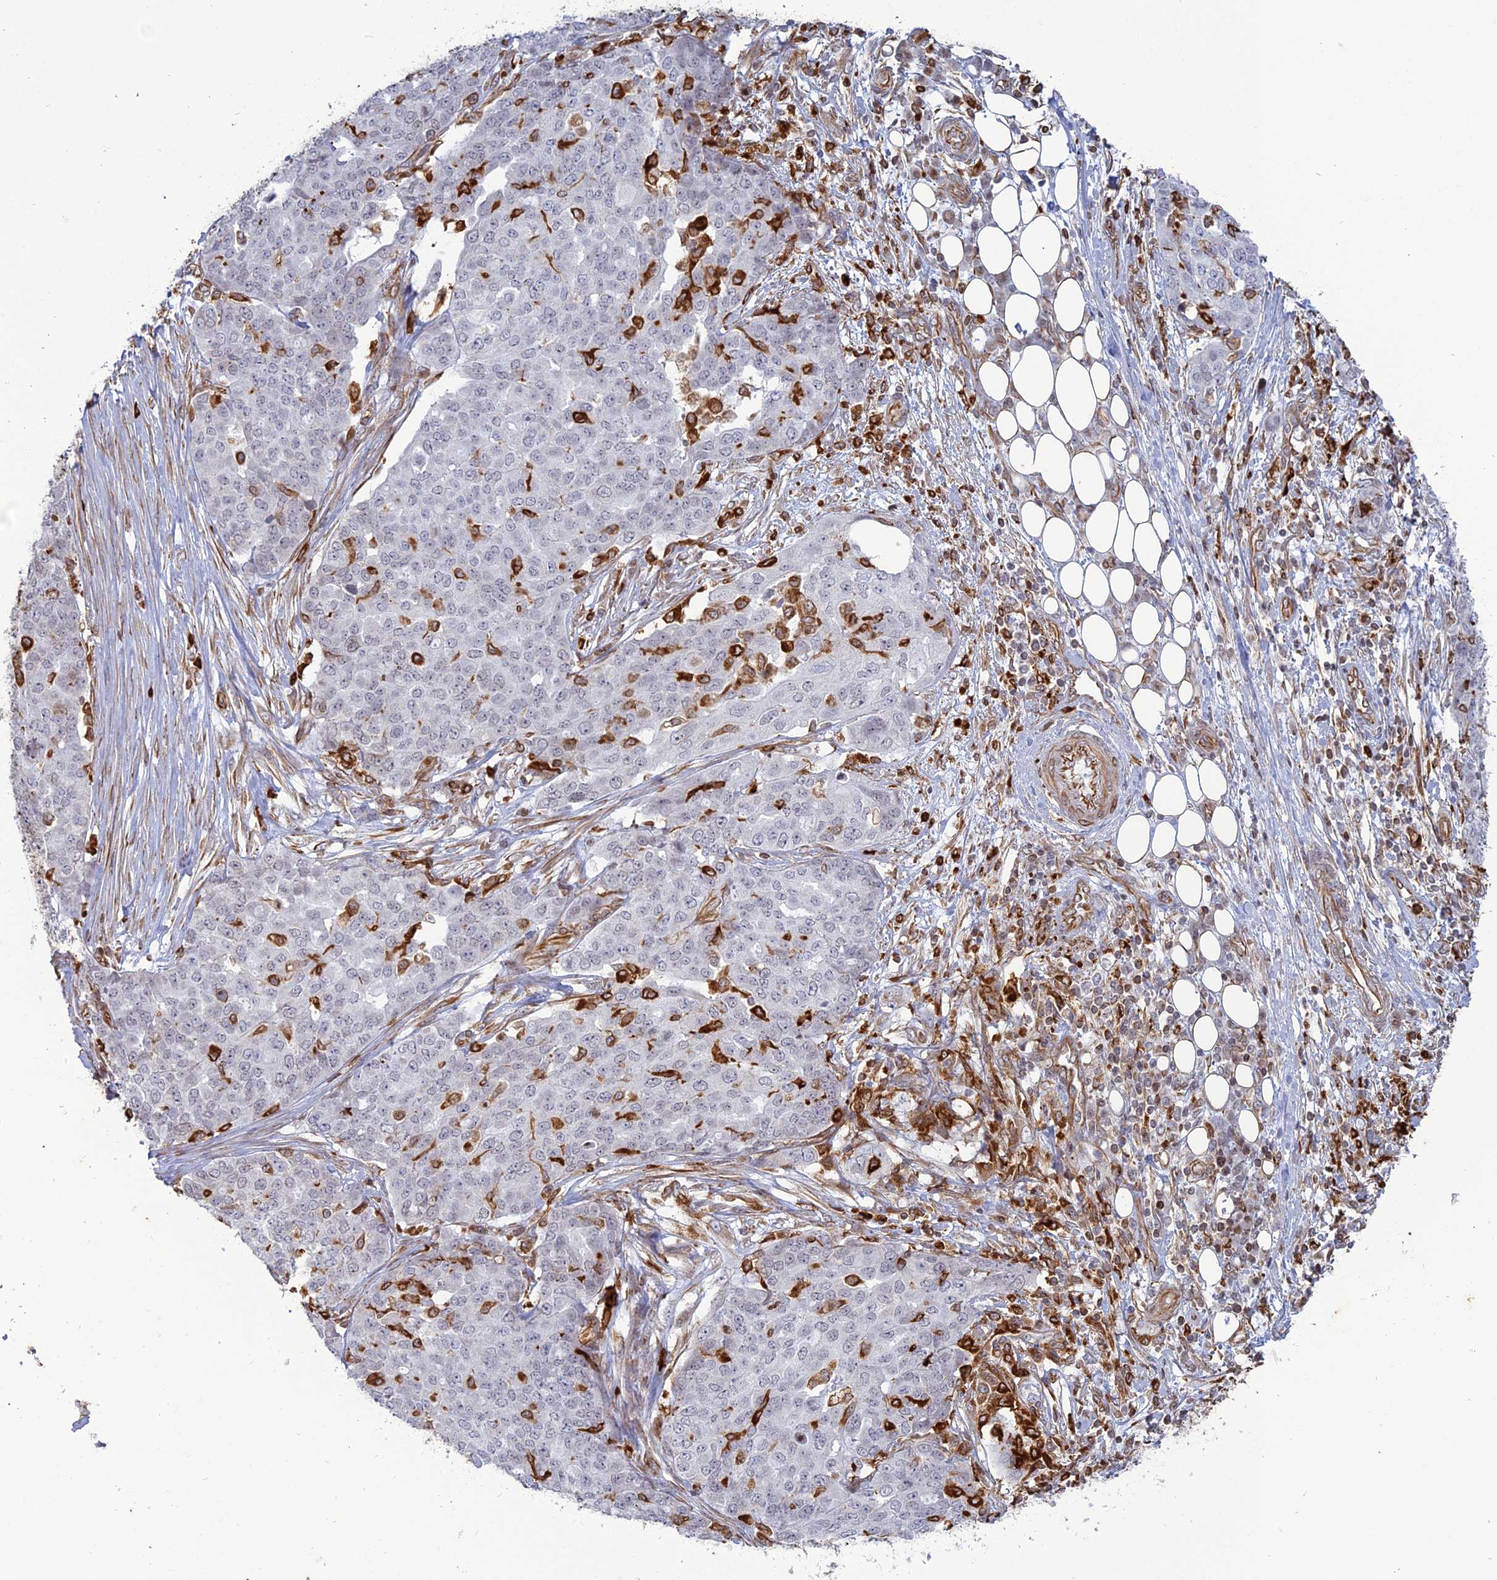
{"staining": {"intensity": "negative", "quantity": "none", "location": "none"}, "tissue": "ovarian cancer", "cell_type": "Tumor cells", "image_type": "cancer", "snomed": [{"axis": "morphology", "description": "Cystadenocarcinoma, serous, NOS"}, {"axis": "topography", "description": "Soft tissue"}, {"axis": "topography", "description": "Ovary"}], "caption": "This is a histopathology image of IHC staining of ovarian cancer, which shows no positivity in tumor cells.", "gene": "APOBR", "patient": {"sex": "female", "age": 57}}